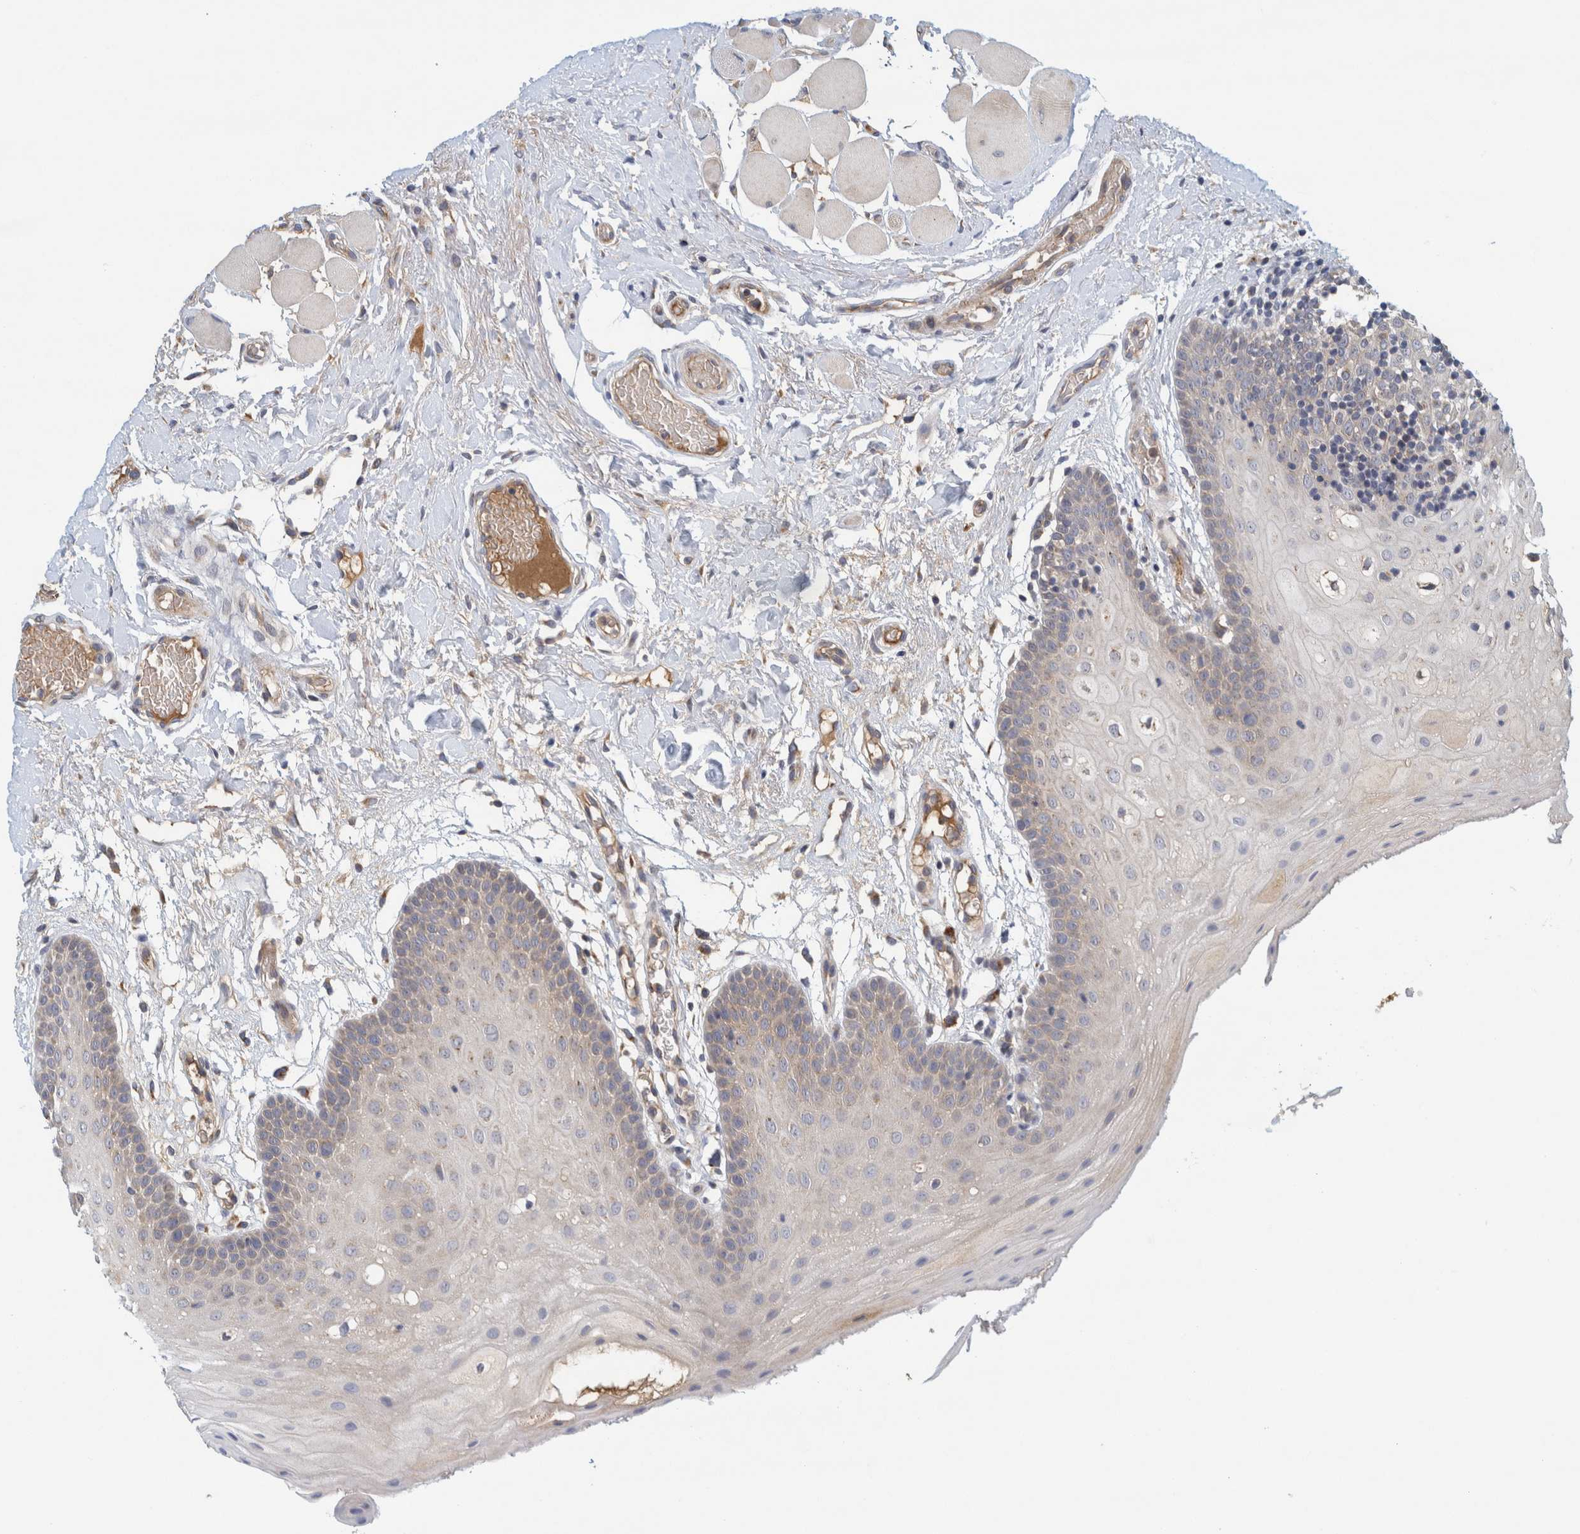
{"staining": {"intensity": "weak", "quantity": "<25%", "location": "cytoplasmic/membranous"}, "tissue": "oral mucosa", "cell_type": "Squamous epithelial cells", "image_type": "normal", "snomed": [{"axis": "morphology", "description": "Normal tissue, NOS"}, {"axis": "morphology", "description": "Squamous cell carcinoma, NOS"}, {"axis": "topography", "description": "Oral tissue"}, {"axis": "topography", "description": "Head-Neck"}], "caption": "IHC of normal oral mucosa displays no expression in squamous epithelial cells. Nuclei are stained in blue.", "gene": "ZNF324B", "patient": {"sex": "male", "age": 71}}